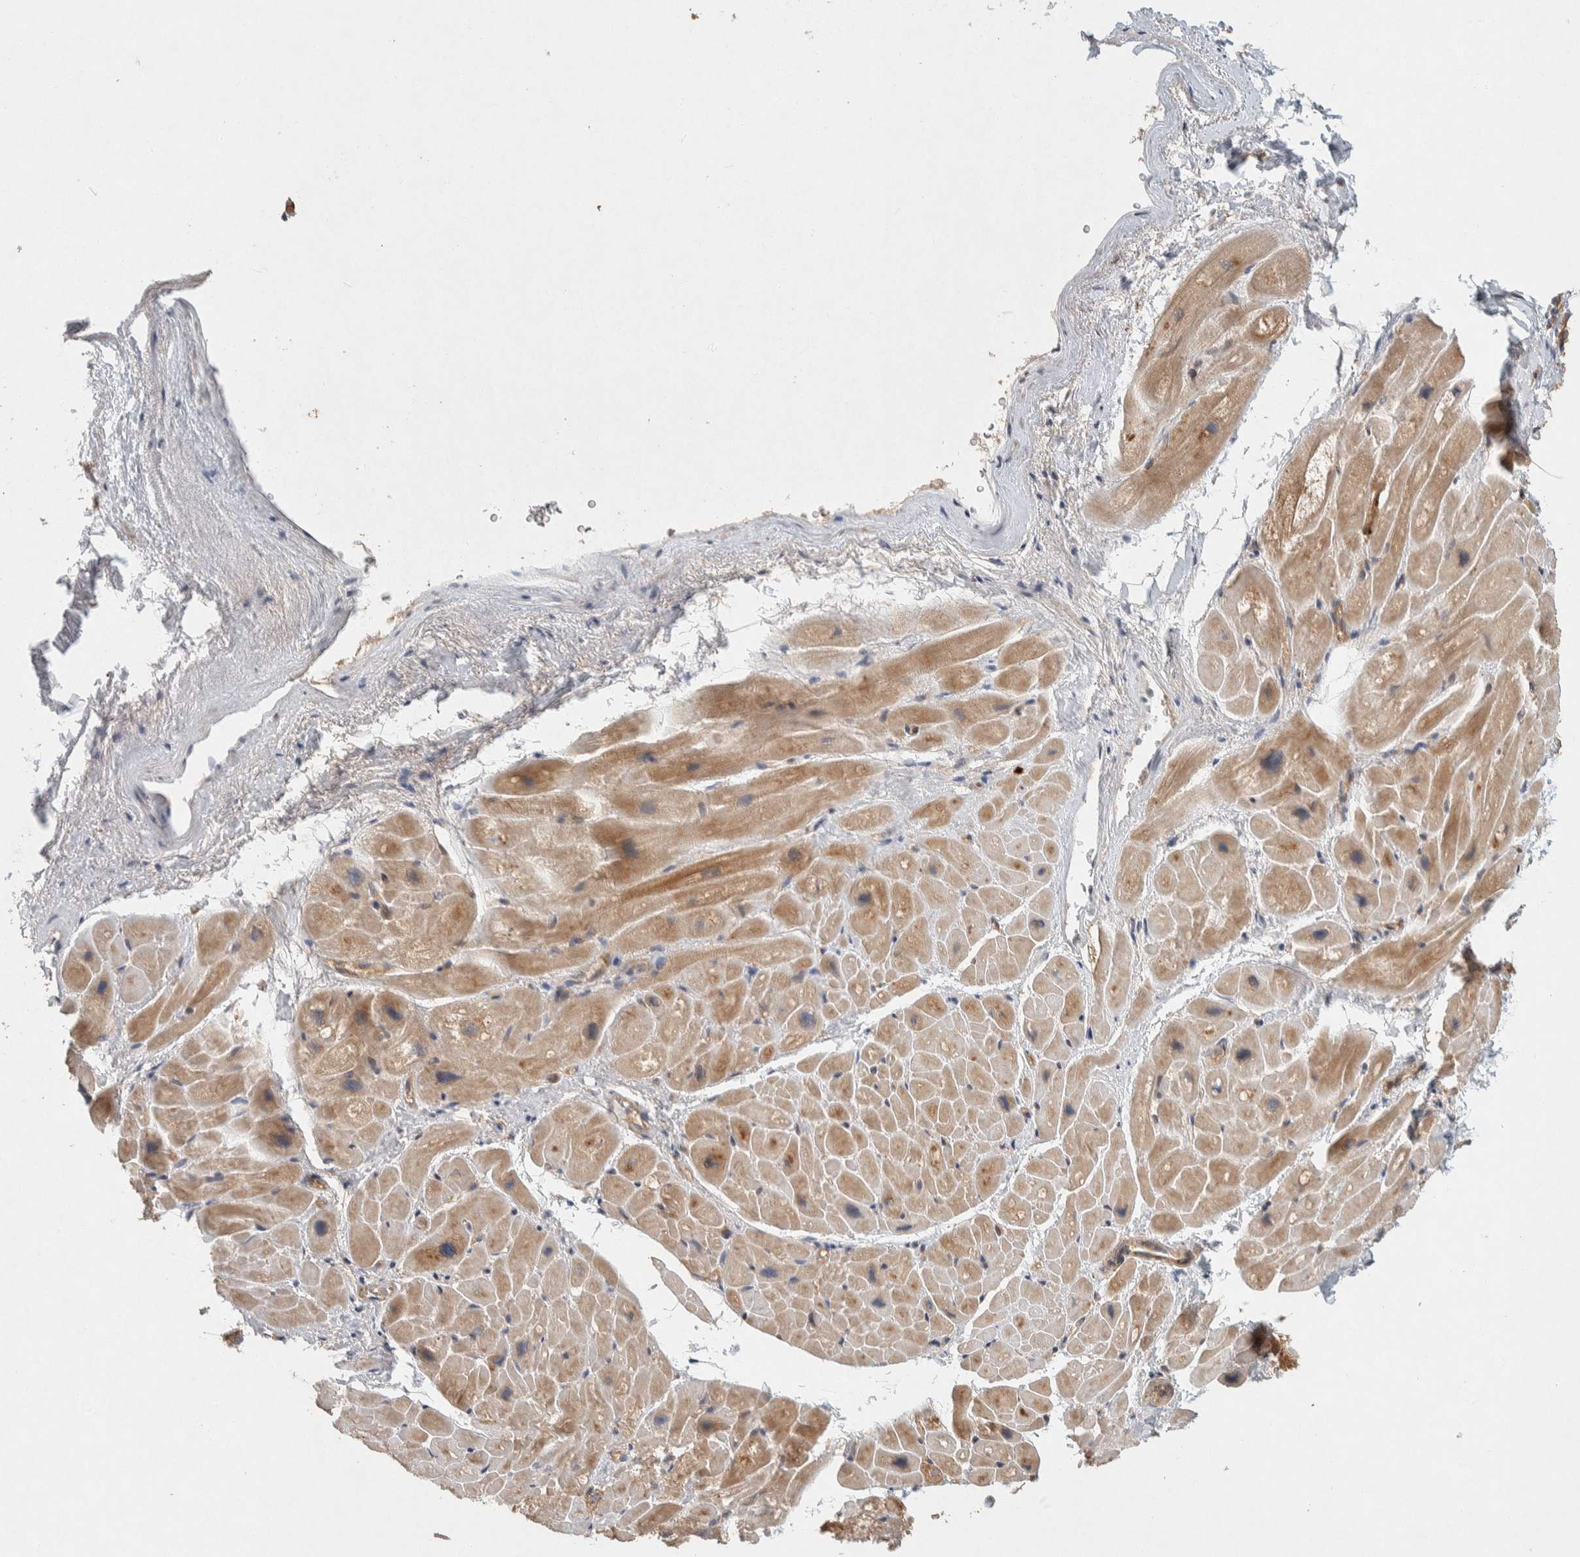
{"staining": {"intensity": "moderate", "quantity": ">75%", "location": "cytoplasmic/membranous"}, "tissue": "heart muscle", "cell_type": "Cardiomyocytes", "image_type": "normal", "snomed": [{"axis": "morphology", "description": "Normal tissue, NOS"}, {"axis": "topography", "description": "Heart"}], "caption": "A photomicrograph of human heart muscle stained for a protein demonstrates moderate cytoplasmic/membranous brown staining in cardiomyocytes. (DAB (3,3'-diaminobenzidine) IHC with brightfield microscopy, high magnification).", "gene": "PXK", "patient": {"sex": "male", "age": 49}}